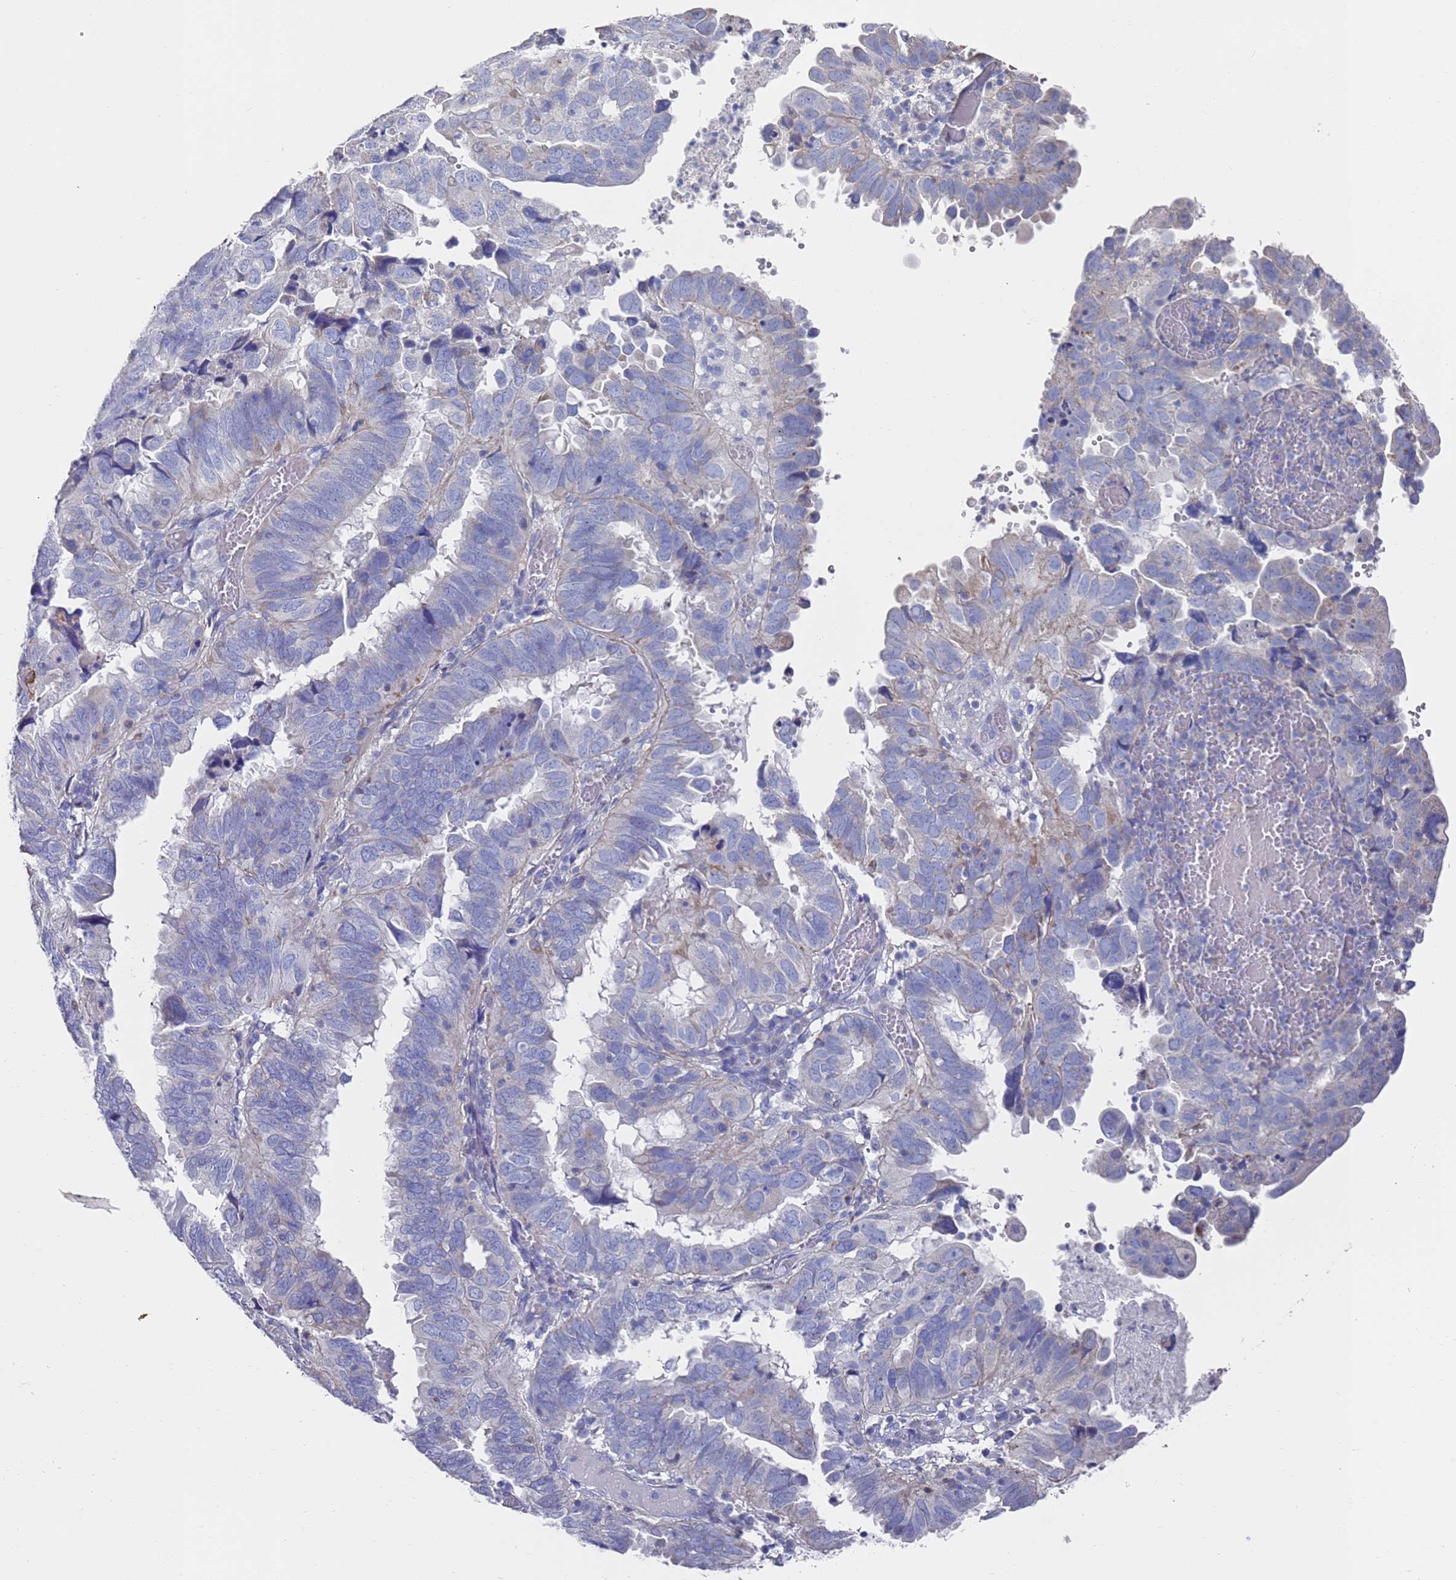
{"staining": {"intensity": "negative", "quantity": "none", "location": "none"}, "tissue": "endometrial cancer", "cell_type": "Tumor cells", "image_type": "cancer", "snomed": [{"axis": "morphology", "description": "Adenocarcinoma, NOS"}, {"axis": "topography", "description": "Uterus"}], "caption": "High magnification brightfield microscopy of endometrial cancer stained with DAB (3,3'-diaminobenzidine) (brown) and counterstained with hematoxylin (blue): tumor cells show no significant positivity.", "gene": "SCAPER", "patient": {"sex": "female", "age": 77}}